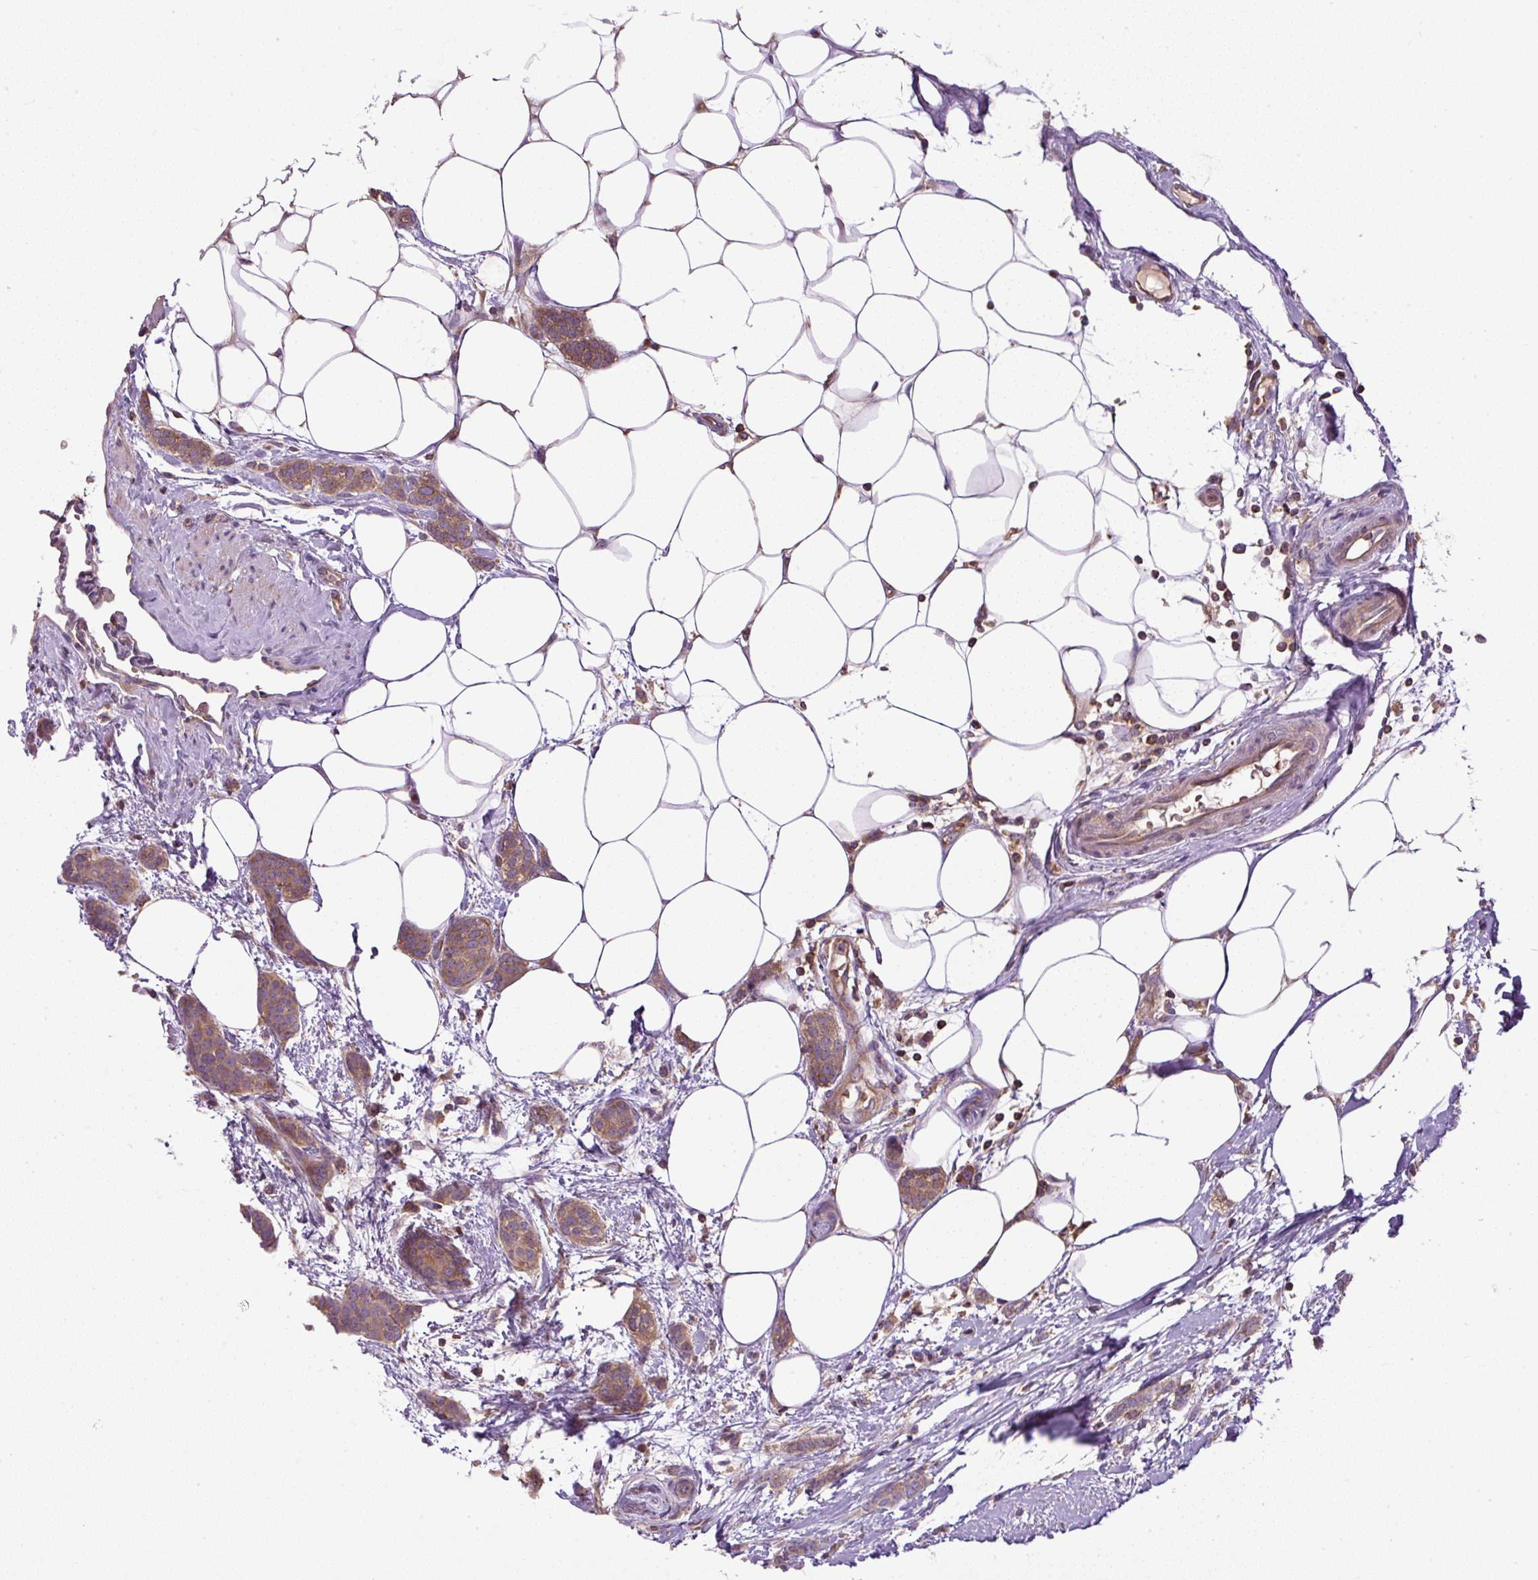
{"staining": {"intensity": "moderate", "quantity": ">75%", "location": "cytoplasmic/membranous"}, "tissue": "breast cancer", "cell_type": "Tumor cells", "image_type": "cancer", "snomed": [{"axis": "morphology", "description": "Duct carcinoma"}, {"axis": "topography", "description": "Breast"}], "caption": "Immunohistochemistry (IHC) image of neoplastic tissue: breast cancer (intraductal carcinoma) stained using immunohistochemistry shows medium levels of moderate protein expression localized specifically in the cytoplasmic/membranous of tumor cells, appearing as a cytoplasmic/membranous brown color.", "gene": "ZNF547", "patient": {"sex": "female", "age": 72}}